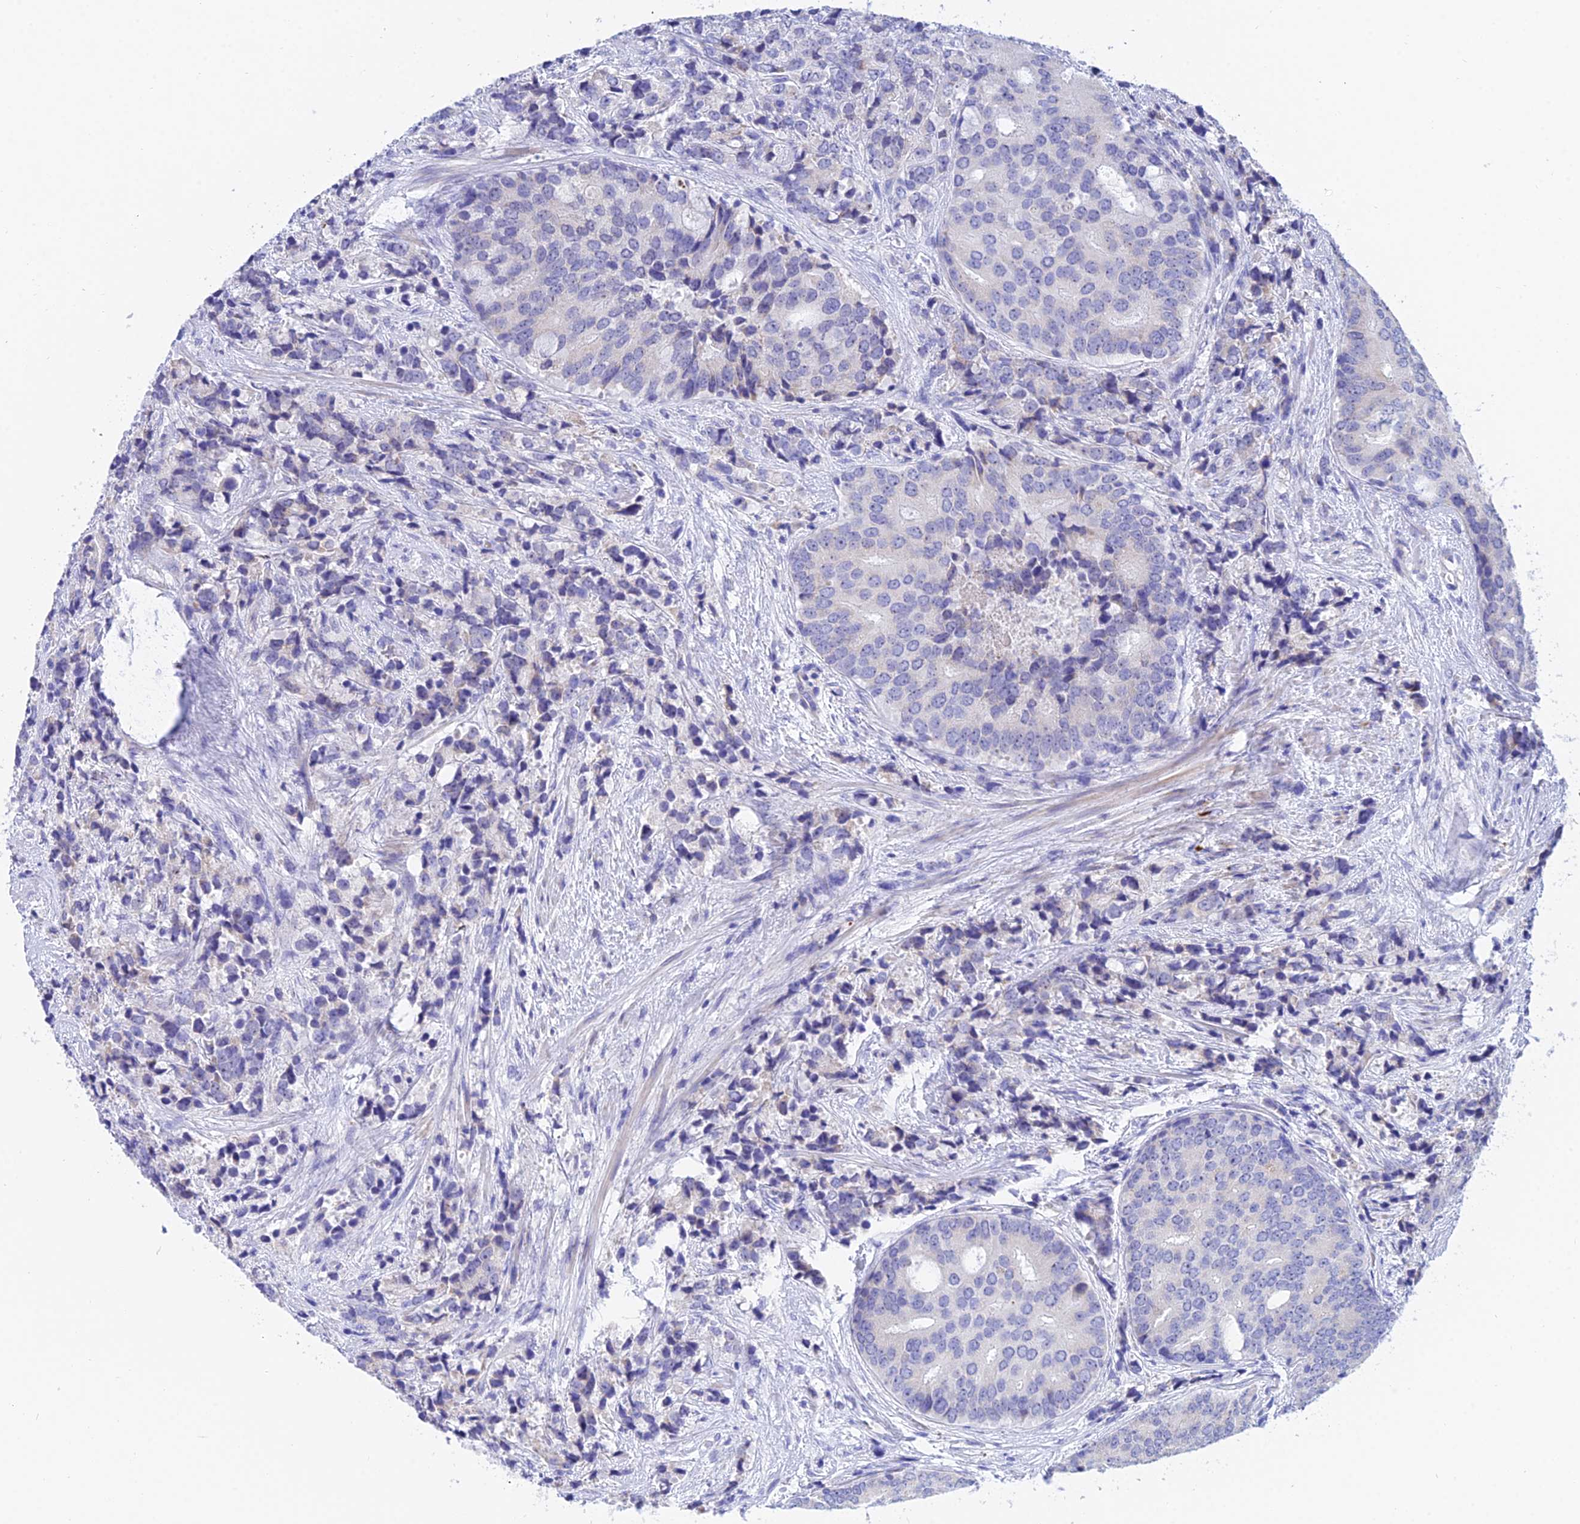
{"staining": {"intensity": "negative", "quantity": "none", "location": "none"}, "tissue": "prostate cancer", "cell_type": "Tumor cells", "image_type": "cancer", "snomed": [{"axis": "morphology", "description": "Adenocarcinoma, High grade"}, {"axis": "topography", "description": "Prostate"}], "caption": "An immunohistochemistry micrograph of high-grade adenocarcinoma (prostate) is shown. There is no staining in tumor cells of high-grade adenocarcinoma (prostate).", "gene": "CEP41", "patient": {"sex": "male", "age": 62}}